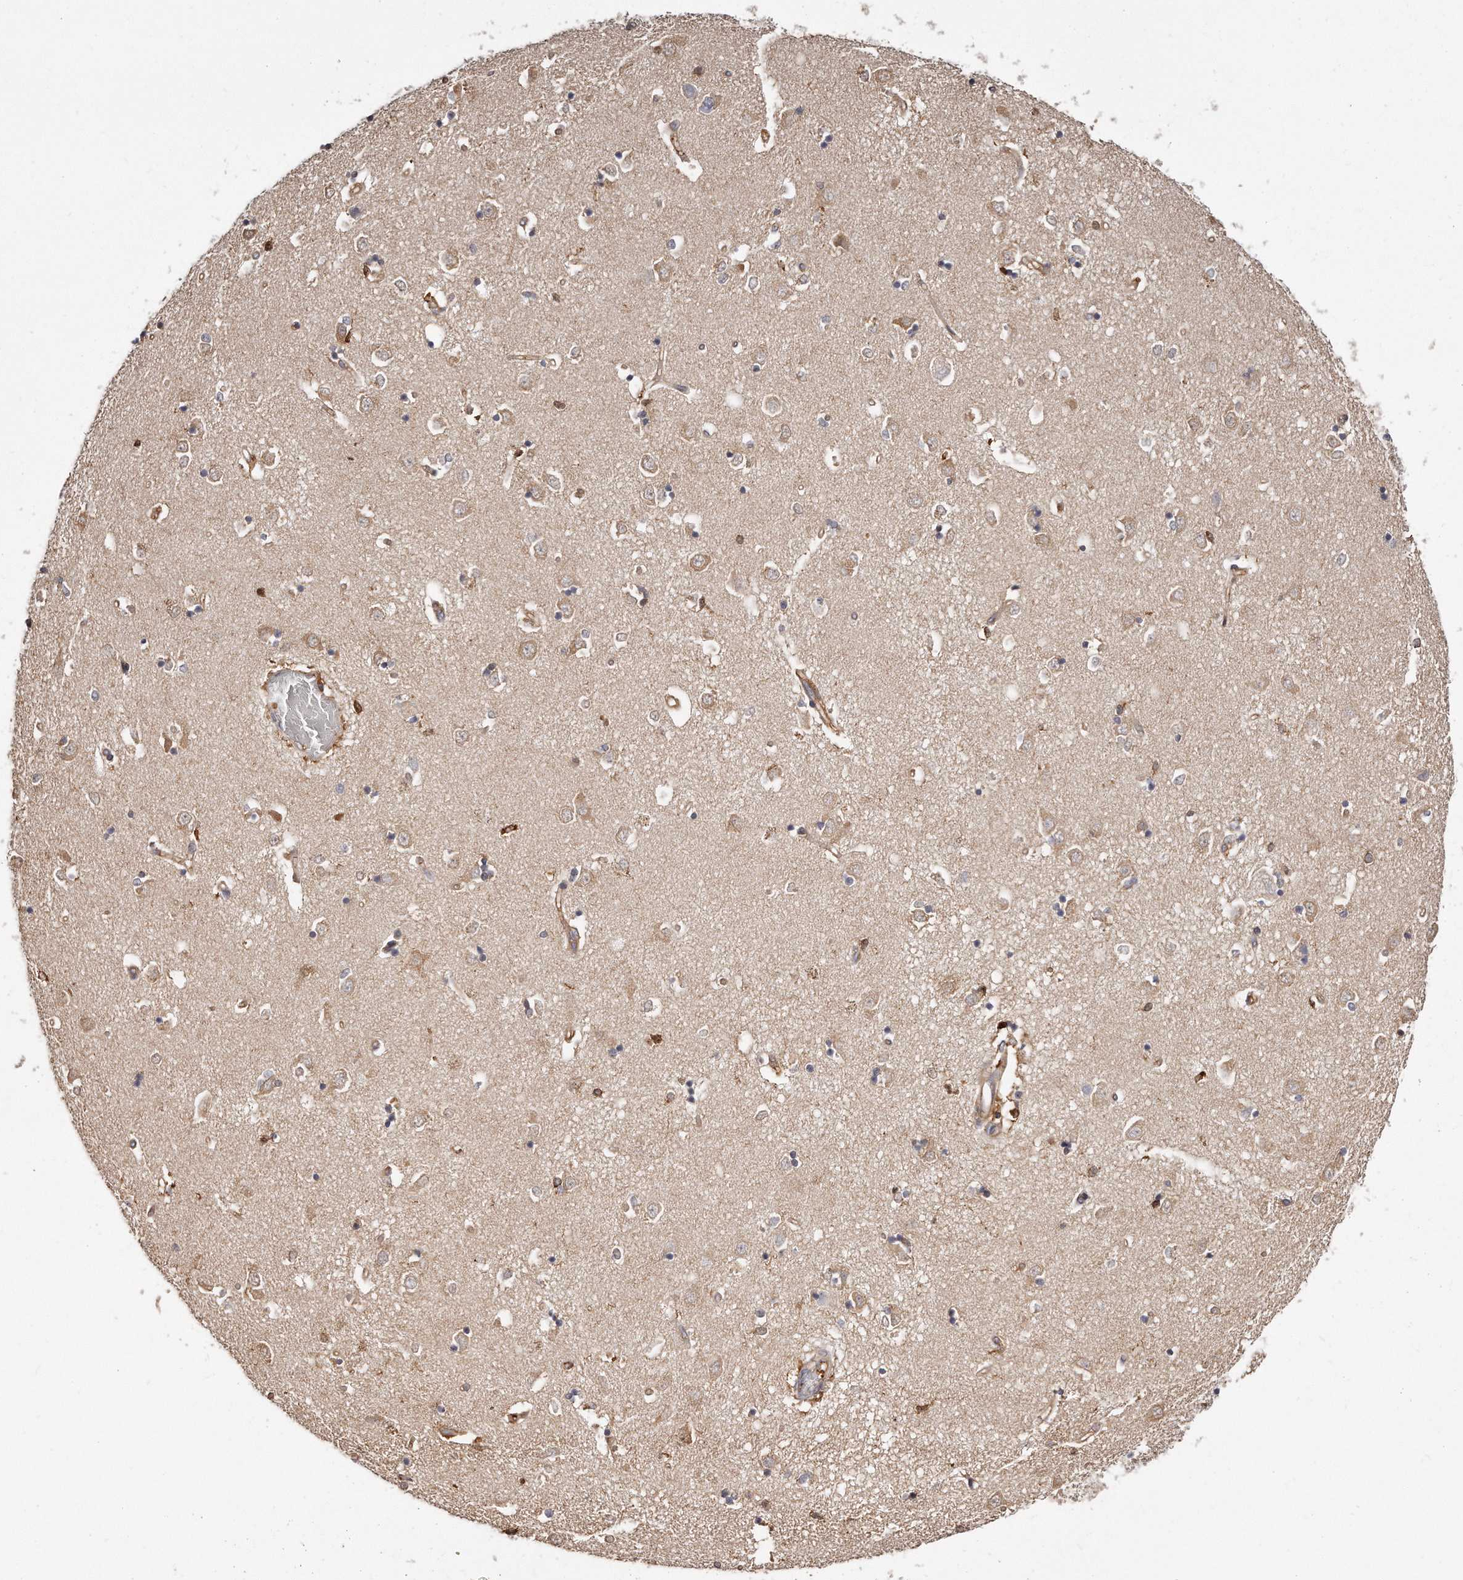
{"staining": {"intensity": "negative", "quantity": "none", "location": "none"}, "tissue": "caudate", "cell_type": "Glial cells", "image_type": "normal", "snomed": [{"axis": "morphology", "description": "Normal tissue, NOS"}, {"axis": "topography", "description": "Lateral ventricle wall"}], "caption": "A histopathology image of caudate stained for a protein demonstrates no brown staining in glial cells. The staining was performed using DAB to visualize the protein expression in brown, while the nuclei were stained in blue with hematoxylin (Magnification: 20x).", "gene": "CAP1", "patient": {"sex": "male", "age": 45}}